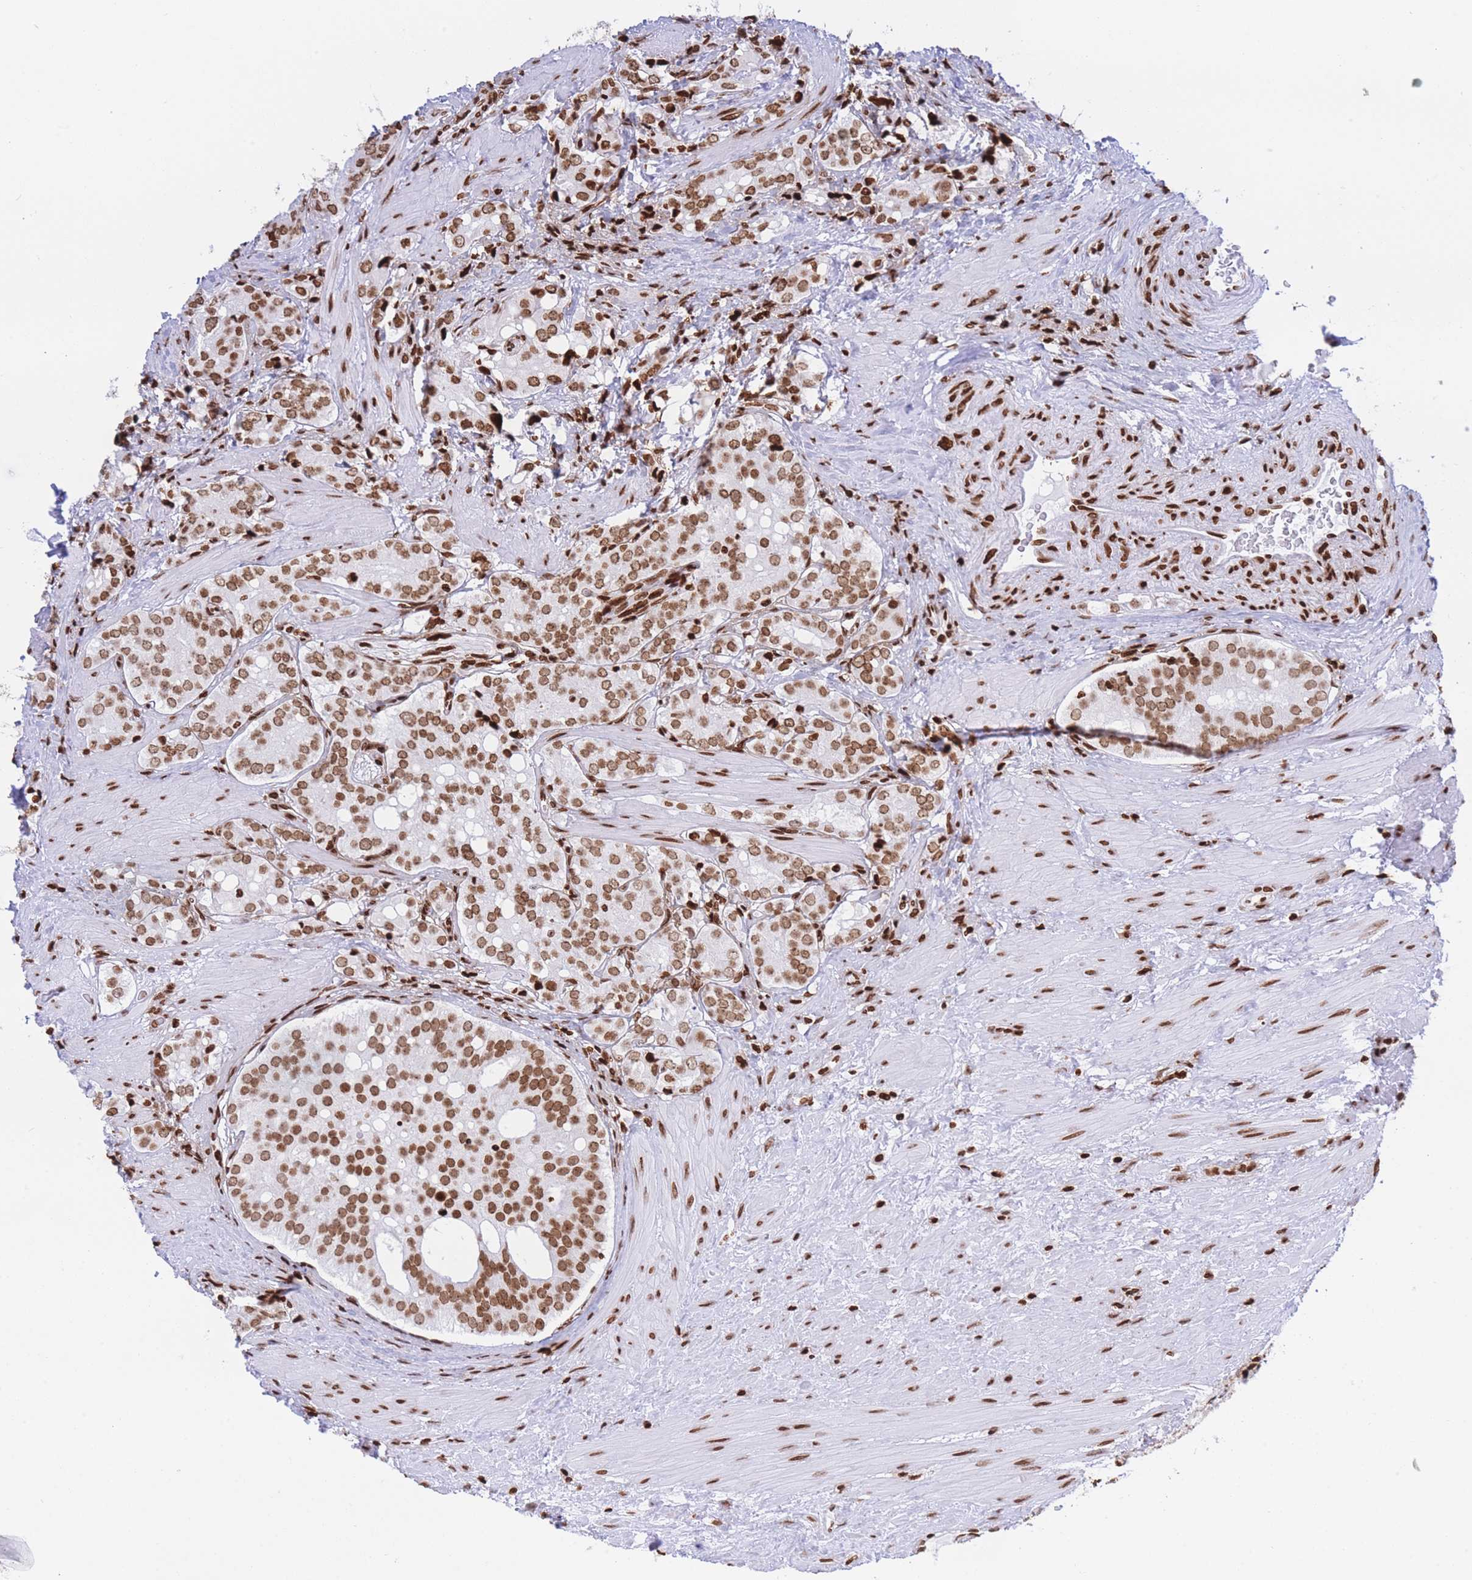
{"staining": {"intensity": "moderate", "quantity": ">75%", "location": "nuclear"}, "tissue": "prostate cancer", "cell_type": "Tumor cells", "image_type": "cancer", "snomed": [{"axis": "morphology", "description": "Adenocarcinoma, High grade"}, {"axis": "topography", "description": "Prostate"}], "caption": "Moderate nuclear positivity is identified in about >75% of tumor cells in prostate cancer.", "gene": "H2BC11", "patient": {"sex": "male", "age": 71}}